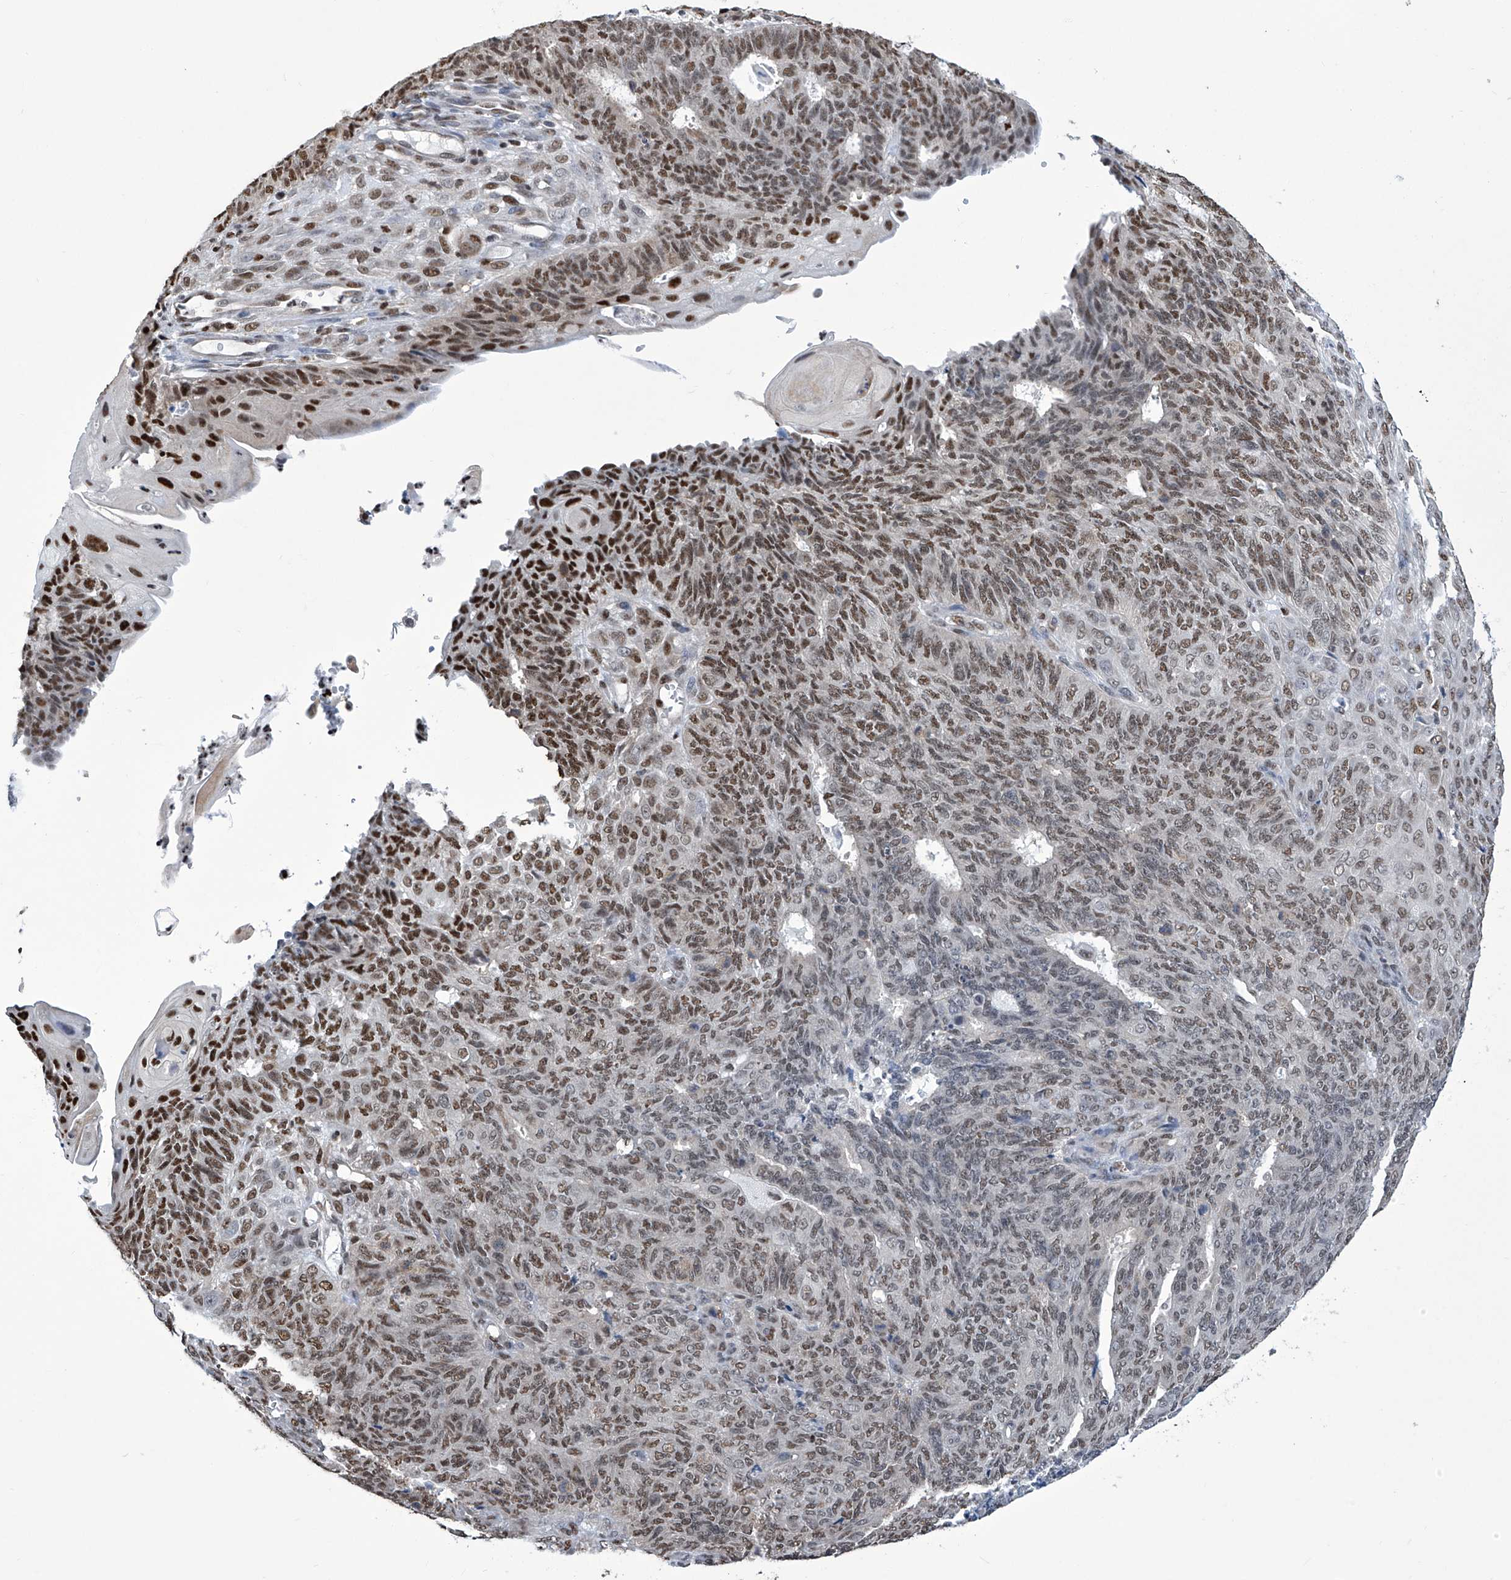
{"staining": {"intensity": "strong", "quantity": "25%-75%", "location": "nuclear"}, "tissue": "endometrial cancer", "cell_type": "Tumor cells", "image_type": "cancer", "snomed": [{"axis": "morphology", "description": "Adenocarcinoma, NOS"}, {"axis": "topography", "description": "Endometrium"}], "caption": "A brown stain shows strong nuclear expression of a protein in human endometrial adenocarcinoma tumor cells.", "gene": "SREBF2", "patient": {"sex": "female", "age": 32}}